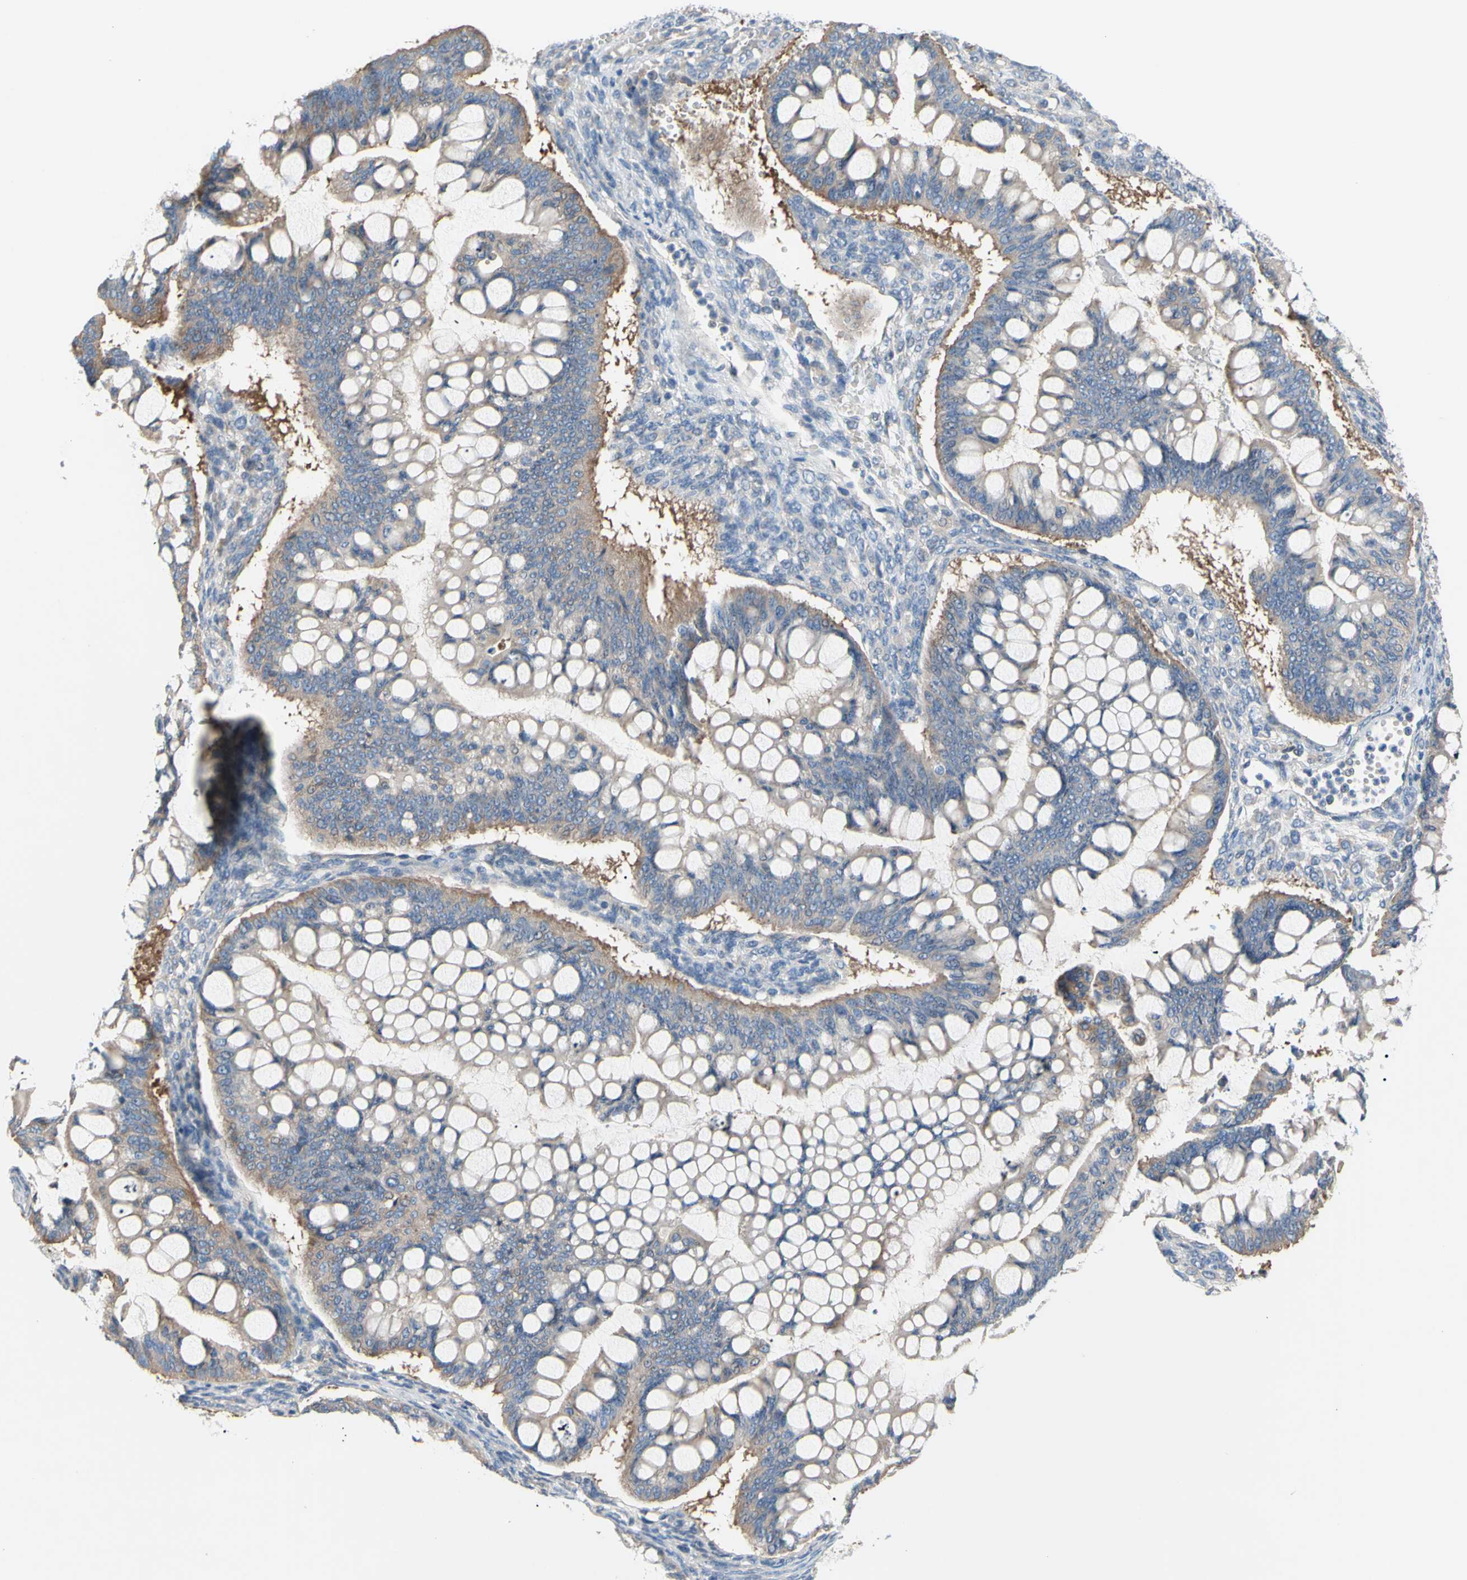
{"staining": {"intensity": "weak", "quantity": ">75%", "location": "cytoplasmic/membranous"}, "tissue": "ovarian cancer", "cell_type": "Tumor cells", "image_type": "cancer", "snomed": [{"axis": "morphology", "description": "Cystadenocarcinoma, mucinous, NOS"}, {"axis": "topography", "description": "Ovary"}], "caption": "DAB immunohistochemical staining of ovarian mucinous cystadenocarcinoma displays weak cytoplasmic/membranous protein staining in approximately >75% of tumor cells.", "gene": "TMEM59L", "patient": {"sex": "female", "age": 73}}